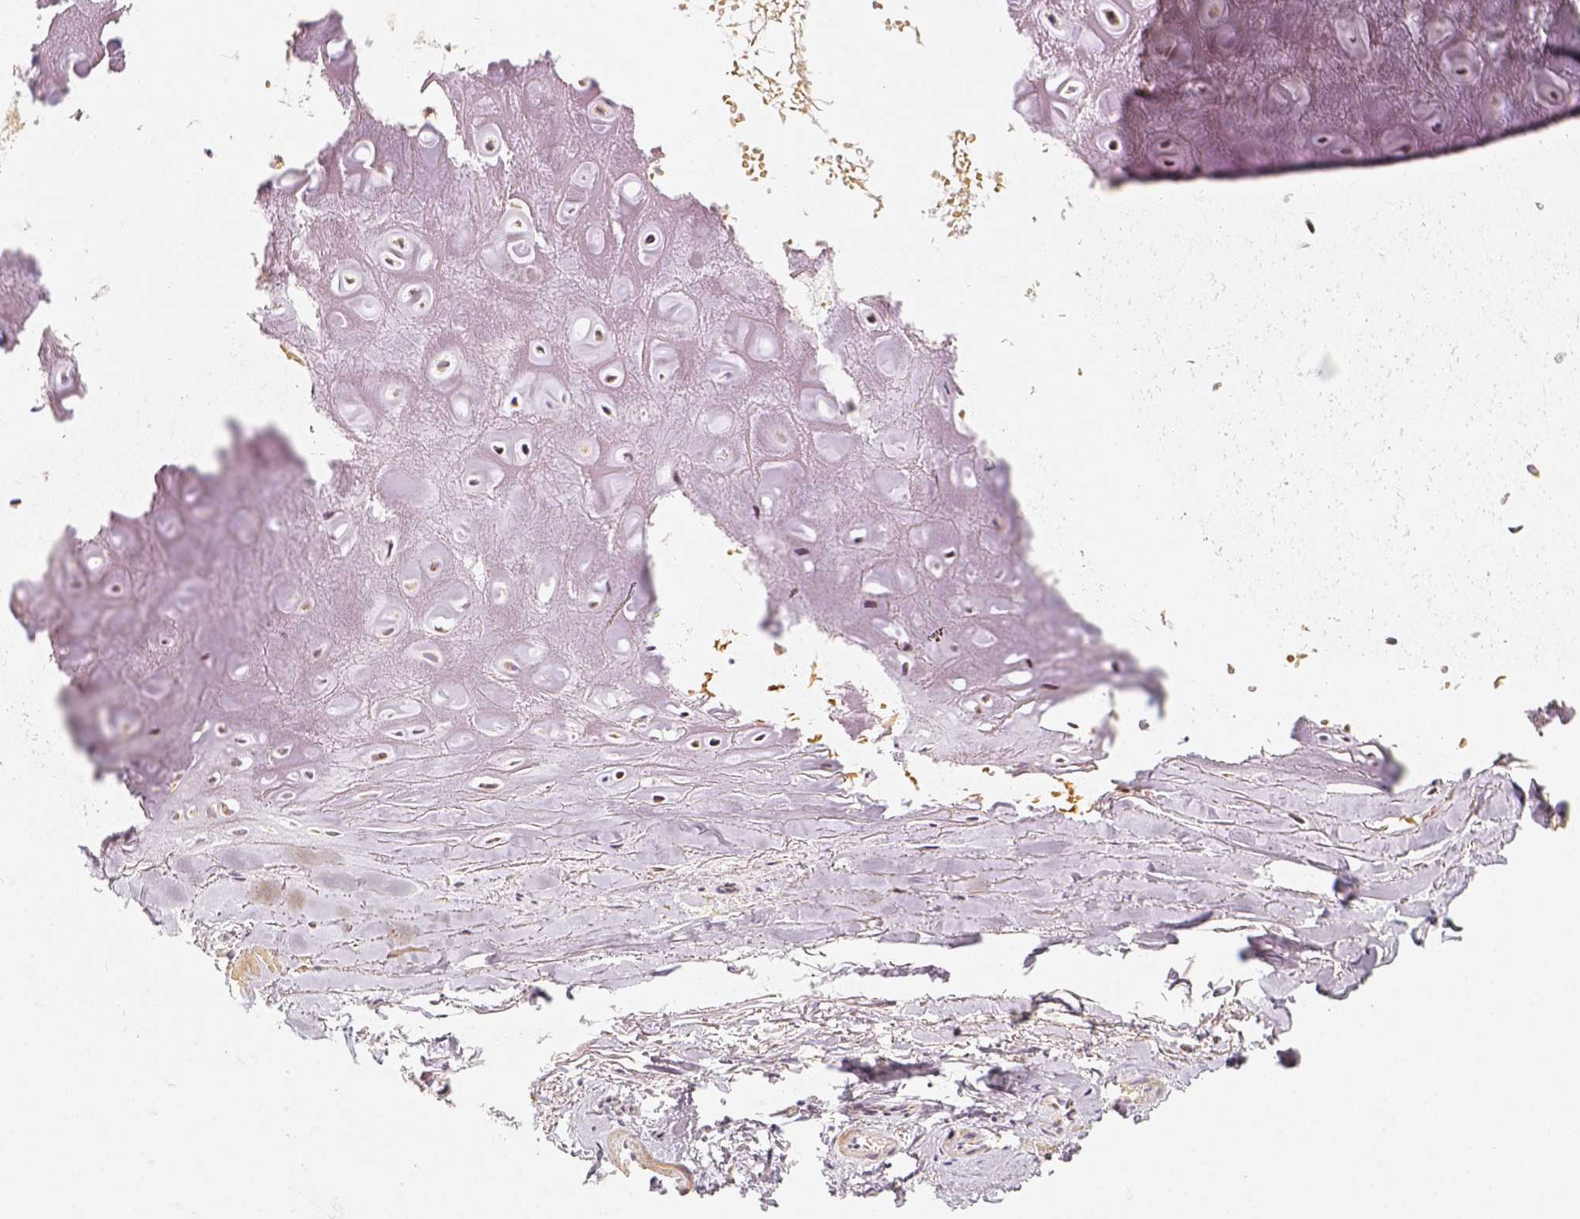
{"staining": {"intensity": "moderate", "quantity": ">75%", "location": "cytoplasmic/membranous"}, "tissue": "soft tissue", "cell_type": "Chondrocytes", "image_type": "normal", "snomed": [{"axis": "morphology", "description": "Normal tissue, NOS"}, {"axis": "topography", "description": "Cartilage tissue"}], "caption": "An IHC photomicrograph of benign tissue is shown. Protein staining in brown highlights moderate cytoplasmic/membranous positivity in soft tissue within chondrocytes.", "gene": "PGAM5", "patient": {"sex": "male", "age": 65}}